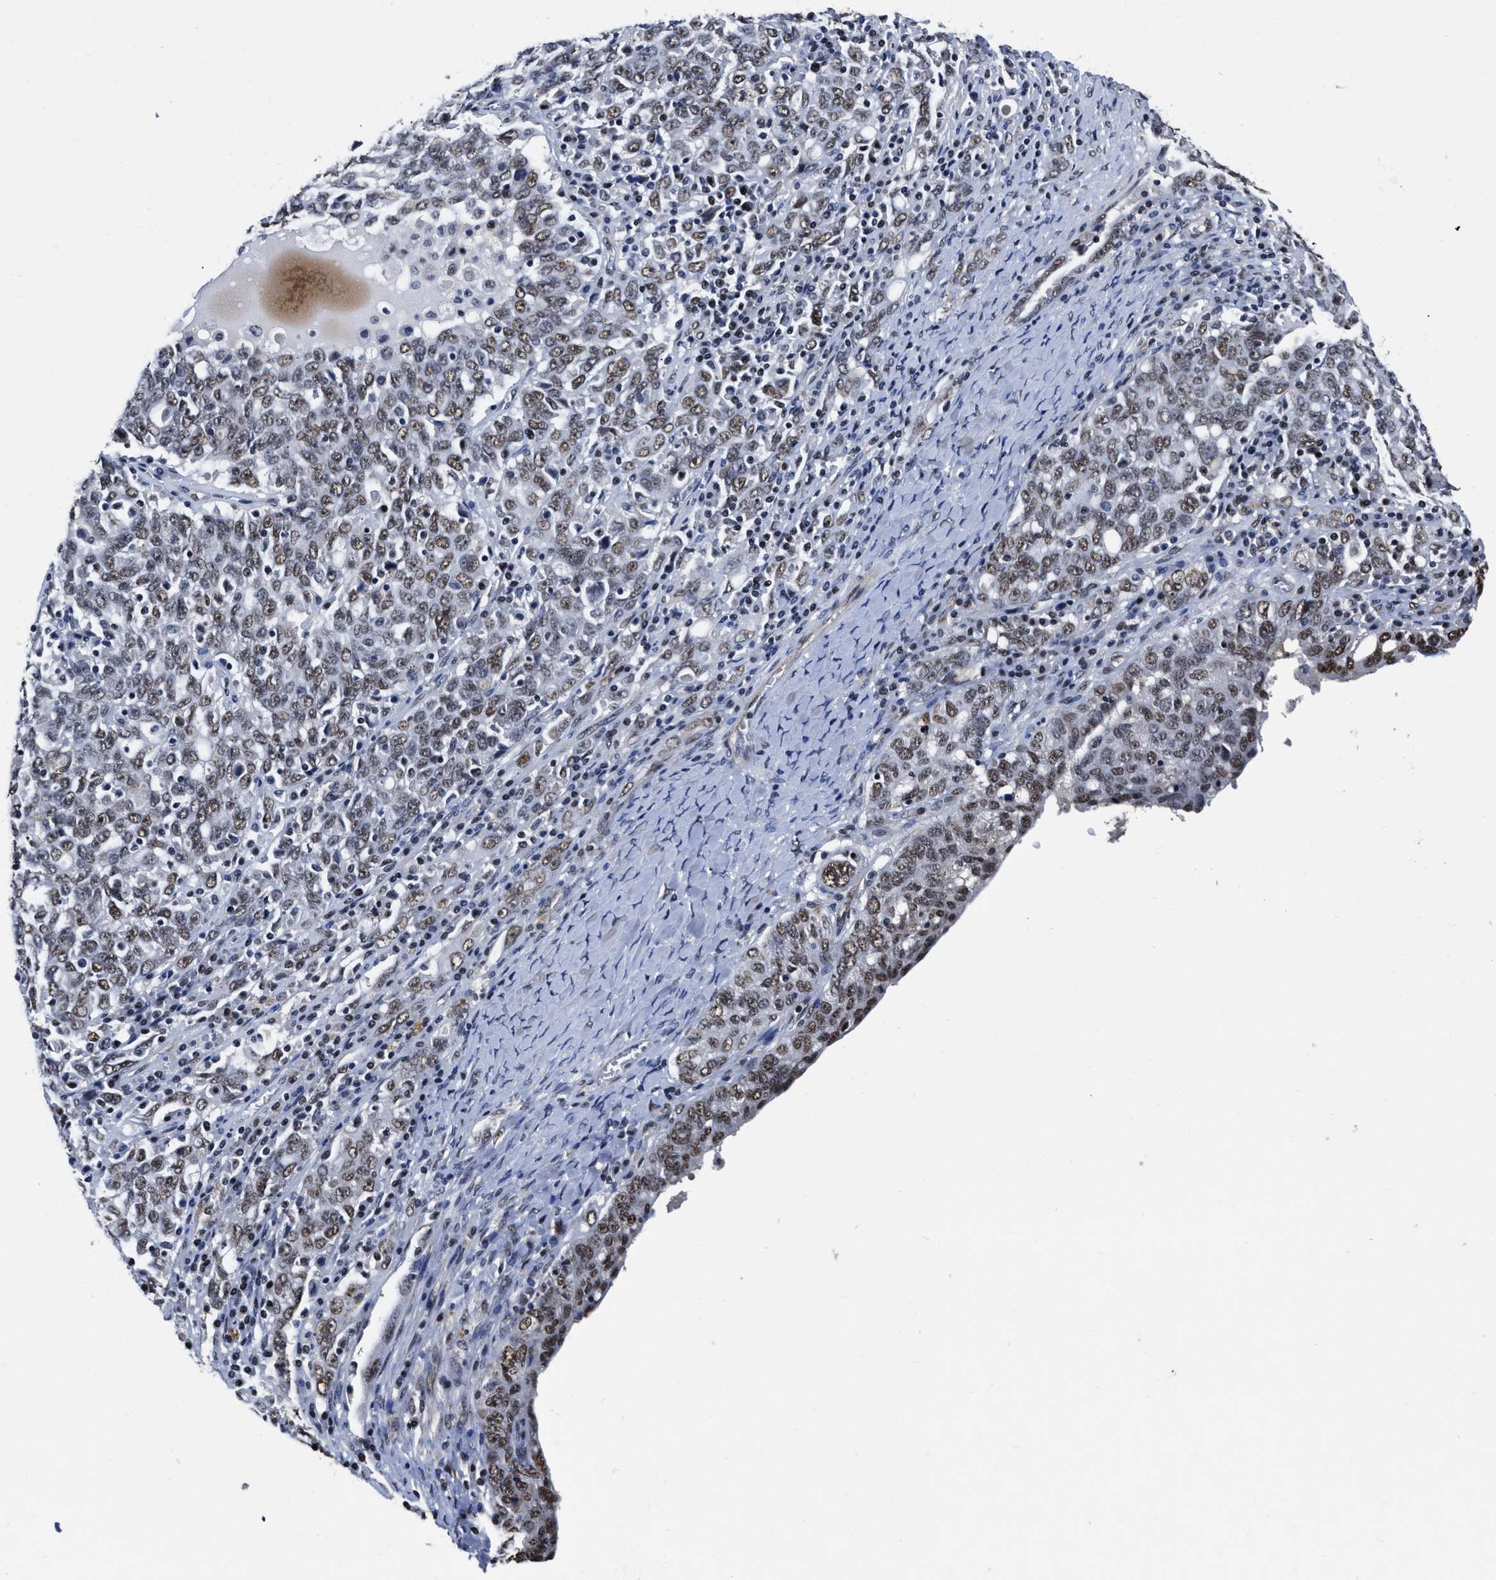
{"staining": {"intensity": "weak", "quantity": ">75%", "location": "nuclear"}, "tissue": "ovarian cancer", "cell_type": "Tumor cells", "image_type": "cancer", "snomed": [{"axis": "morphology", "description": "Carcinoma, endometroid"}, {"axis": "topography", "description": "Ovary"}], "caption": "Weak nuclear positivity is appreciated in approximately >75% of tumor cells in ovarian cancer (endometroid carcinoma). (DAB = brown stain, brightfield microscopy at high magnification).", "gene": "CCNE1", "patient": {"sex": "female", "age": 62}}